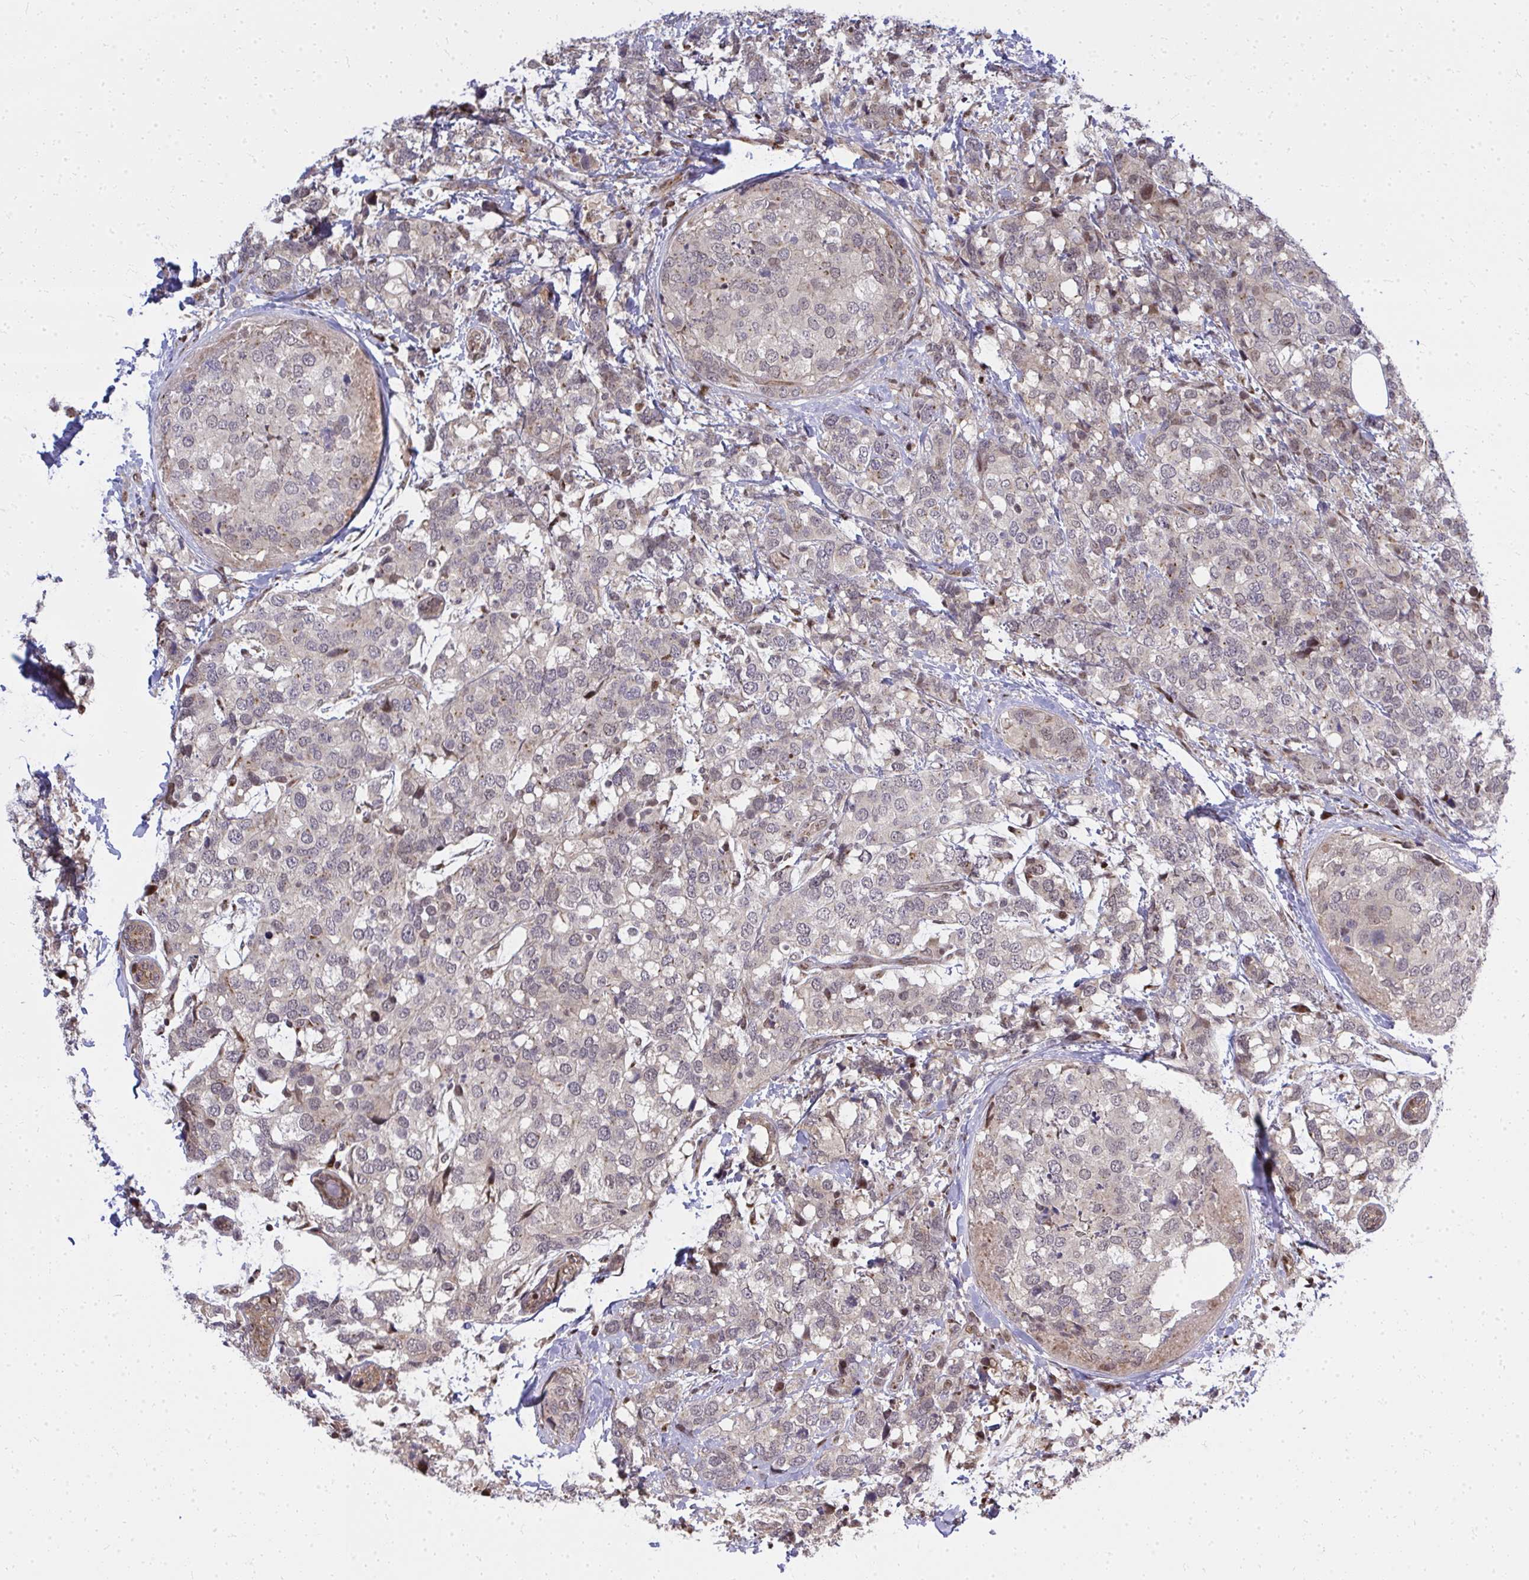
{"staining": {"intensity": "weak", "quantity": "<25%", "location": "nuclear"}, "tissue": "breast cancer", "cell_type": "Tumor cells", "image_type": "cancer", "snomed": [{"axis": "morphology", "description": "Lobular carcinoma"}, {"axis": "topography", "description": "Breast"}], "caption": "An immunohistochemistry (IHC) histopathology image of breast lobular carcinoma is shown. There is no staining in tumor cells of breast lobular carcinoma. (Brightfield microscopy of DAB immunohistochemistry (IHC) at high magnification).", "gene": "PIGY", "patient": {"sex": "female", "age": 59}}